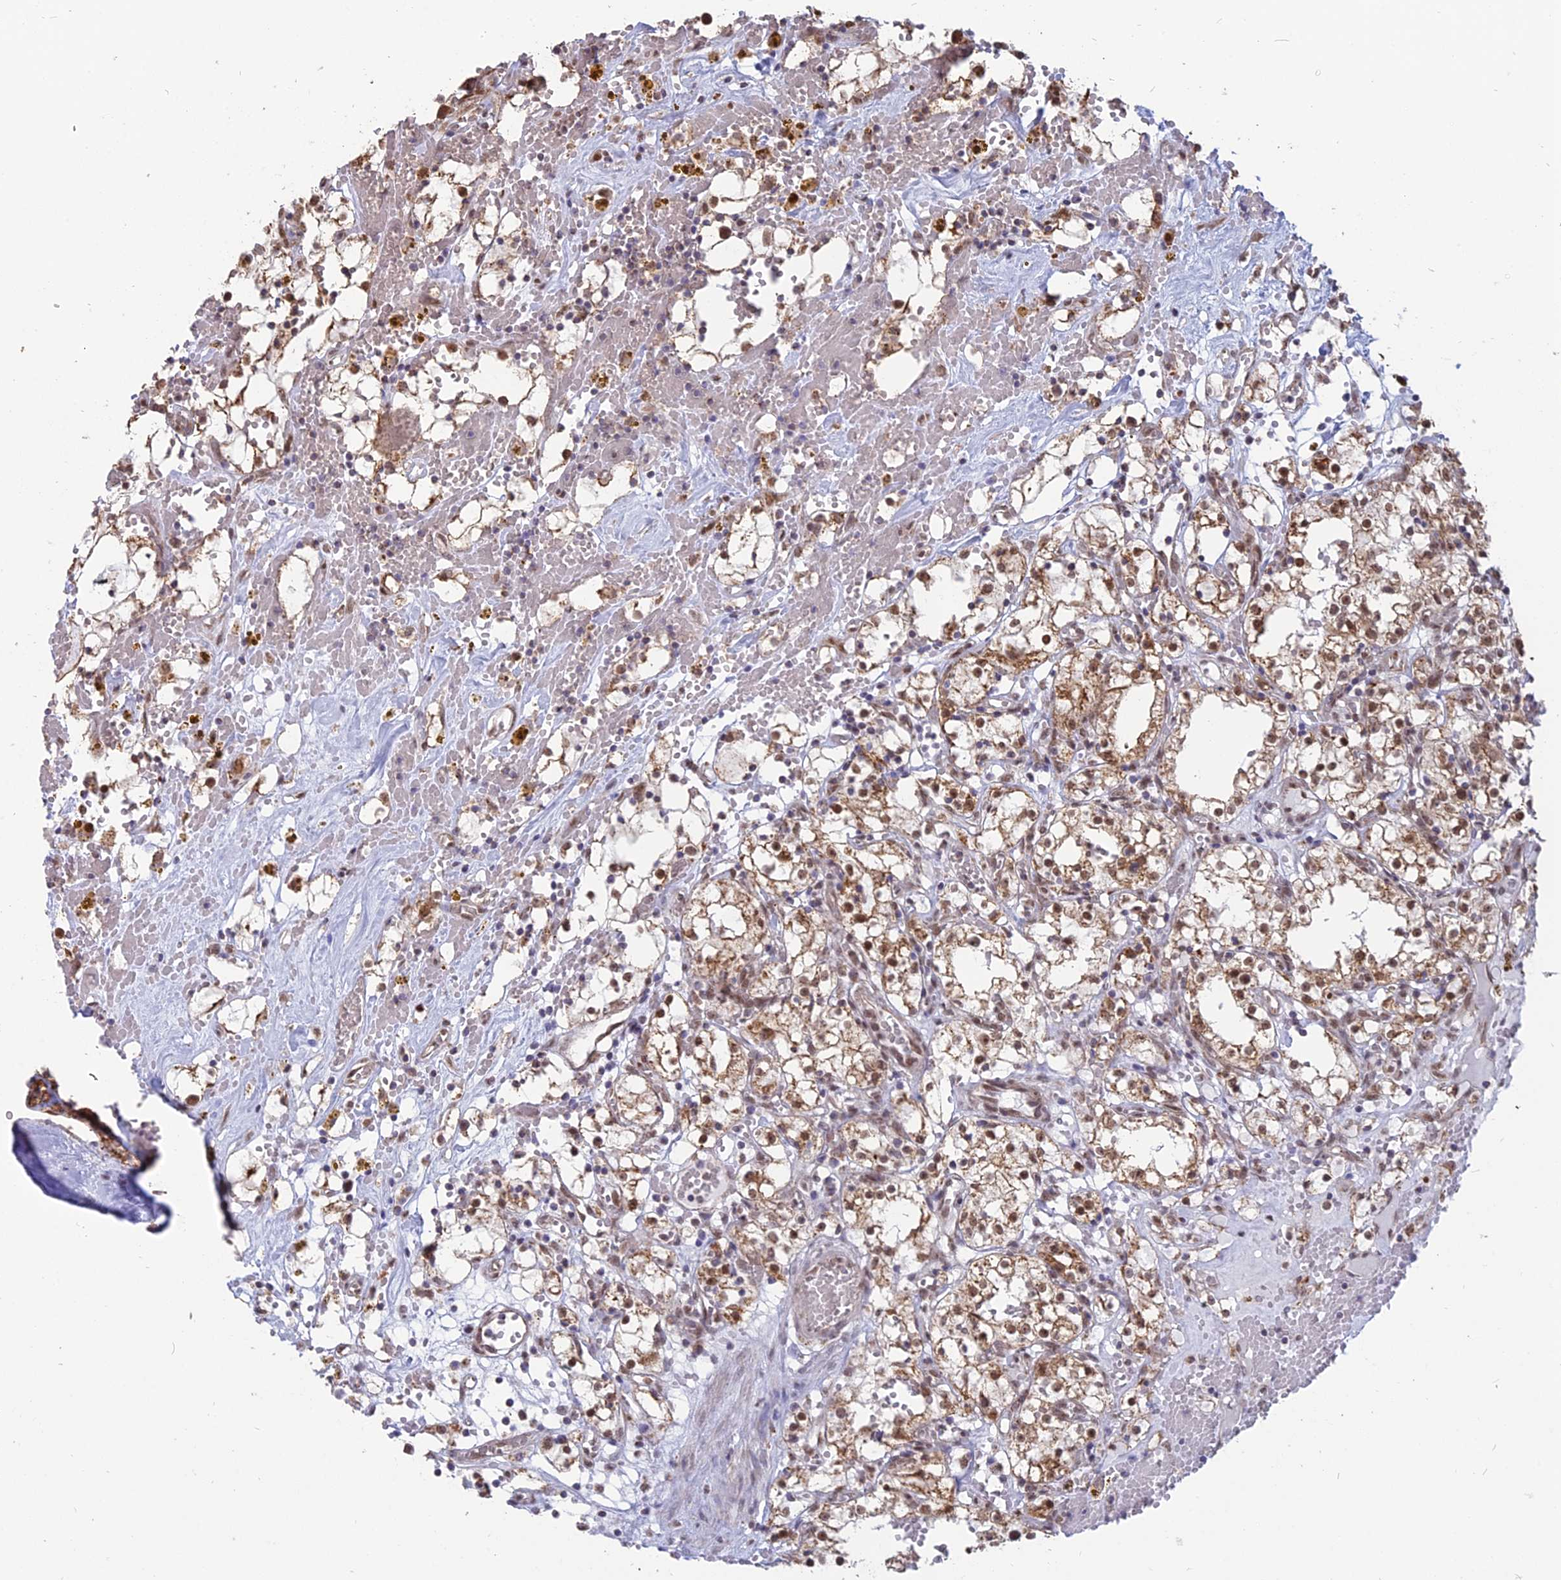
{"staining": {"intensity": "moderate", "quantity": "25%-75%", "location": "cytoplasmic/membranous,nuclear"}, "tissue": "renal cancer", "cell_type": "Tumor cells", "image_type": "cancer", "snomed": [{"axis": "morphology", "description": "Adenocarcinoma, NOS"}, {"axis": "topography", "description": "Kidney"}], "caption": "This is an image of immunohistochemistry (IHC) staining of renal cancer (adenocarcinoma), which shows moderate expression in the cytoplasmic/membranous and nuclear of tumor cells.", "gene": "ARHGAP40", "patient": {"sex": "male", "age": 56}}